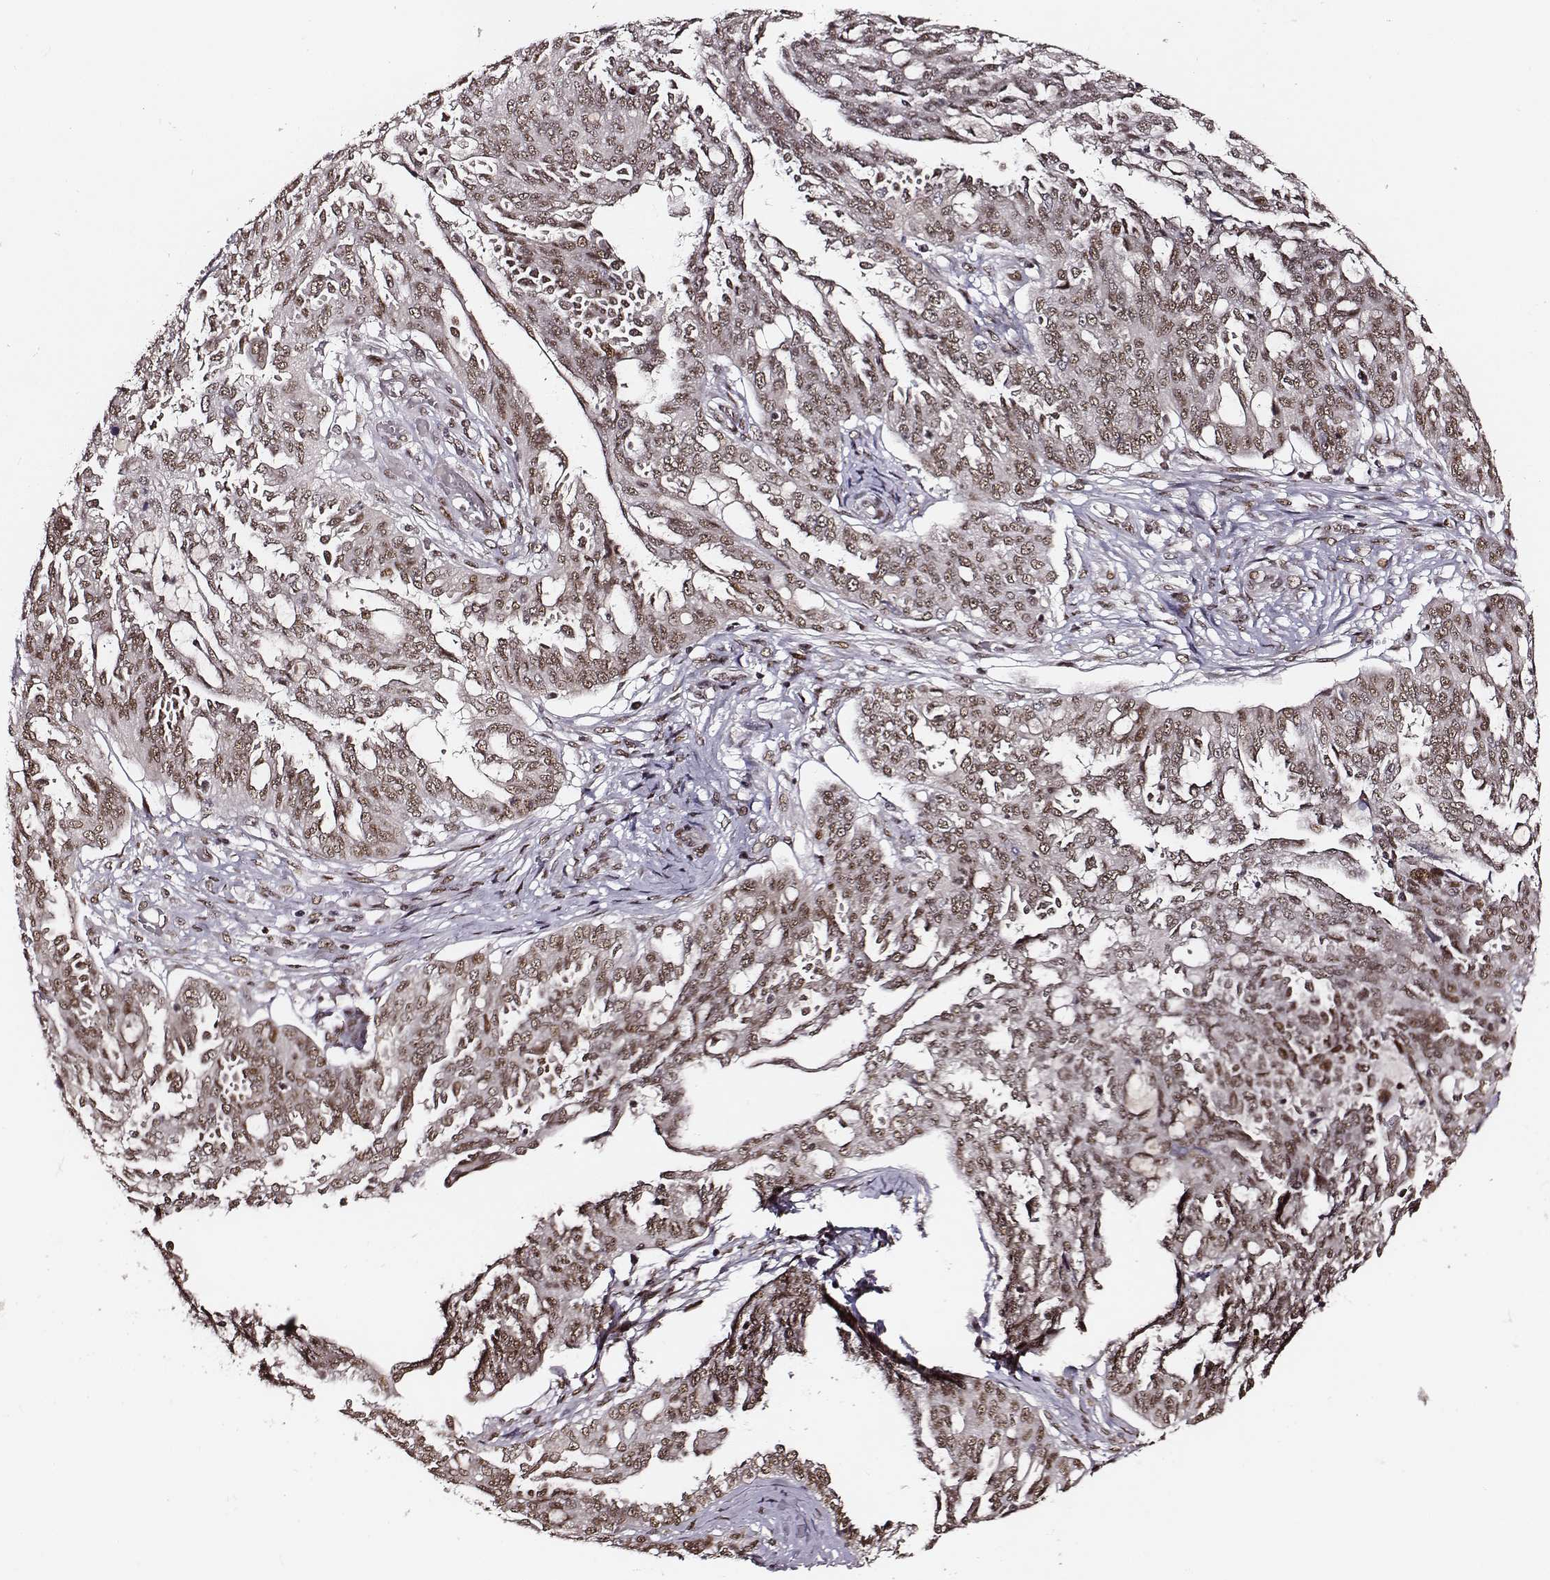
{"staining": {"intensity": "moderate", "quantity": ">75%", "location": "nuclear"}, "tissue": "ovarian cancer", "cell_type": "Tumor cells", "image_type": "cancer", "snomed": [{"axis": "morphology", "description": "Cystadenocarcinoma, serous, NOS"}, {"axis": "topography", "description": "Ovary"}], "caption": "Protein staining exhibits moderate nuclear expression in about >75% of tumor cells in serous cystadenocarcinoma (ovarian).", "gene": "PPARA", "patient": {"sex": "female", "age": 67}}